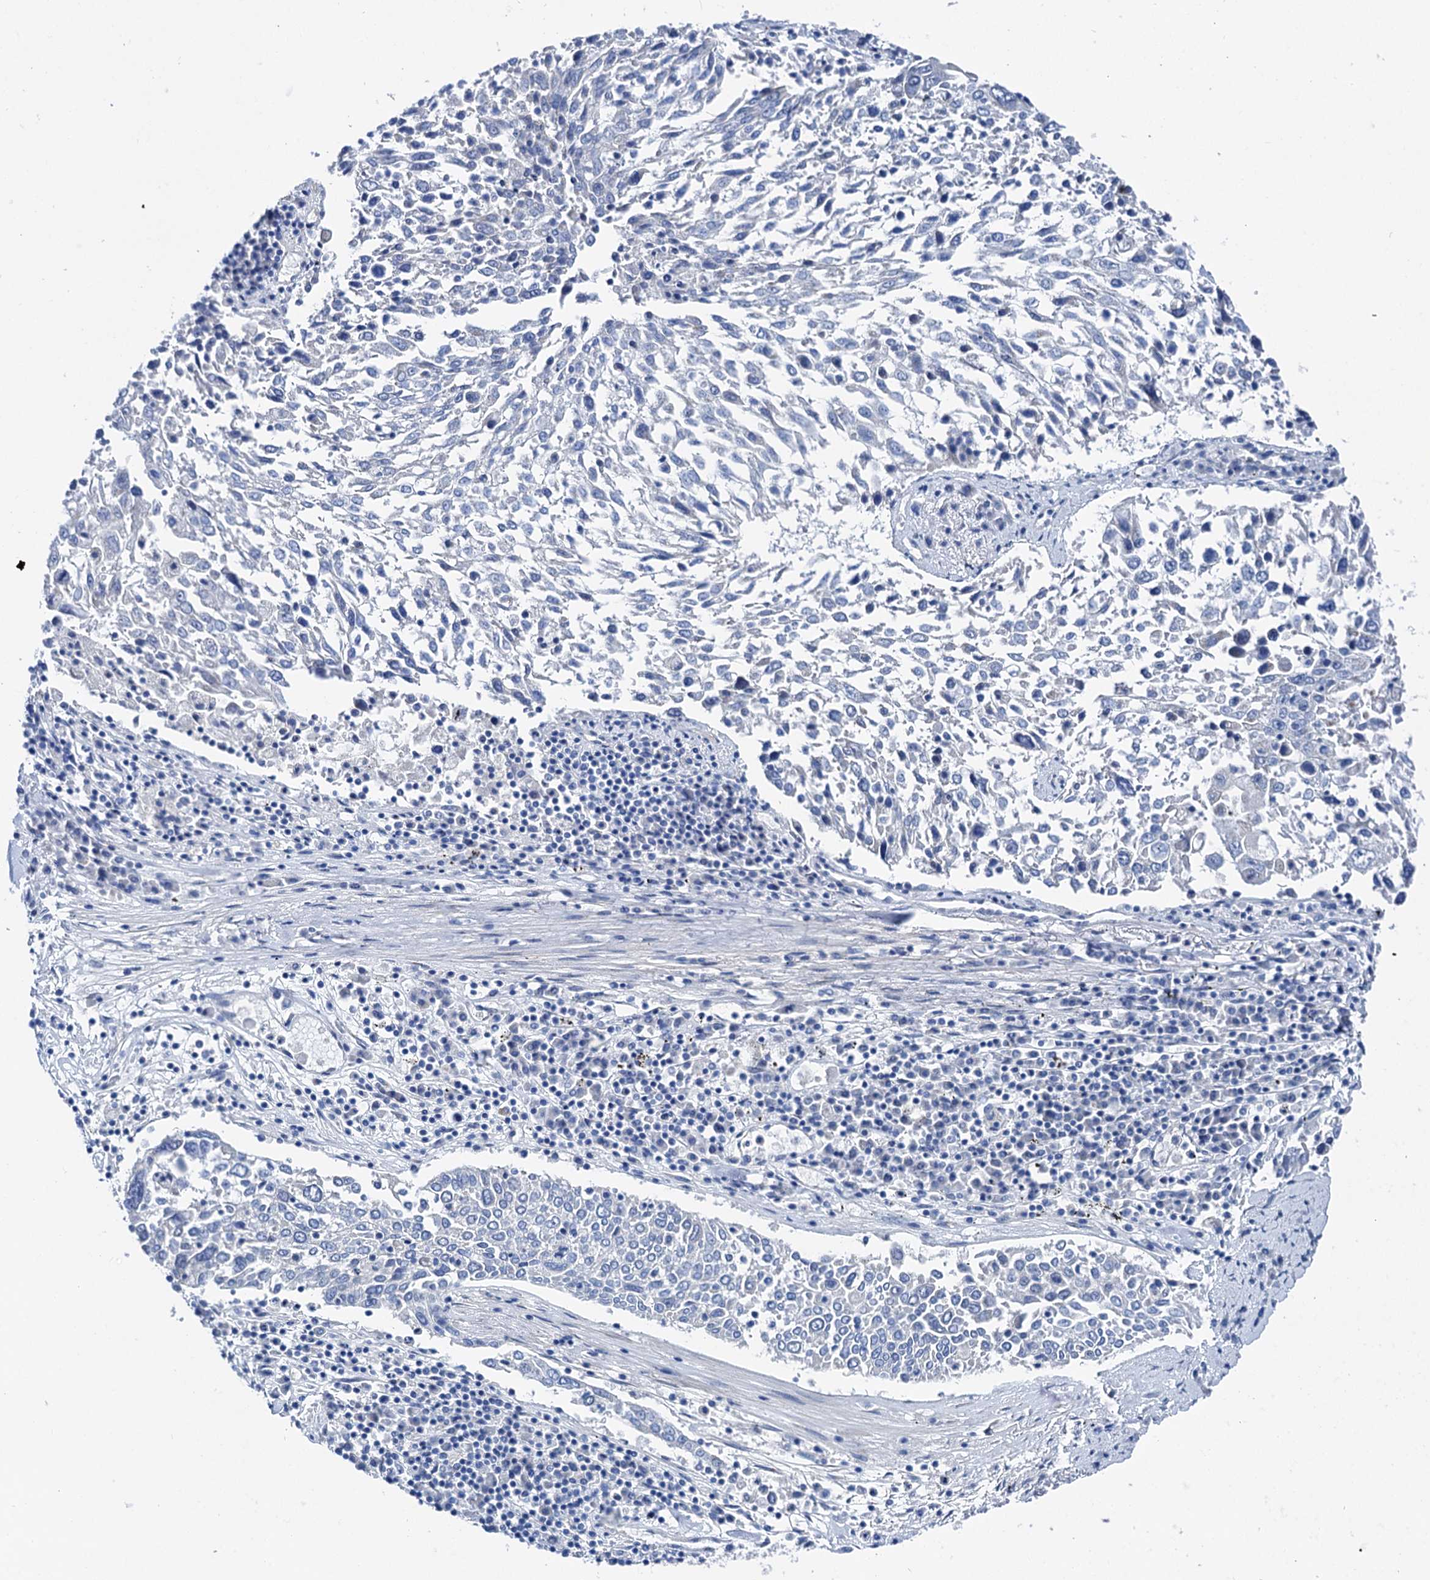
{"staining": {"intensity": "negative", "quantity": "none", "location": "none"}, "tissue": "lung cancer", "cell_type": "Tumor cells", "image_type": "cancer", "snomed": [{"axis": "morphology", "description": "Squamous cell carcinoma, NOS"}, {"axis": "topography", "description": "Lung"}], "caption": "Image shows no significant protein staining in tumor cells of lung squamous cell carcinoma.", "gene": "SHROOM1", "patient": {"sex": "male", "age": 65}}